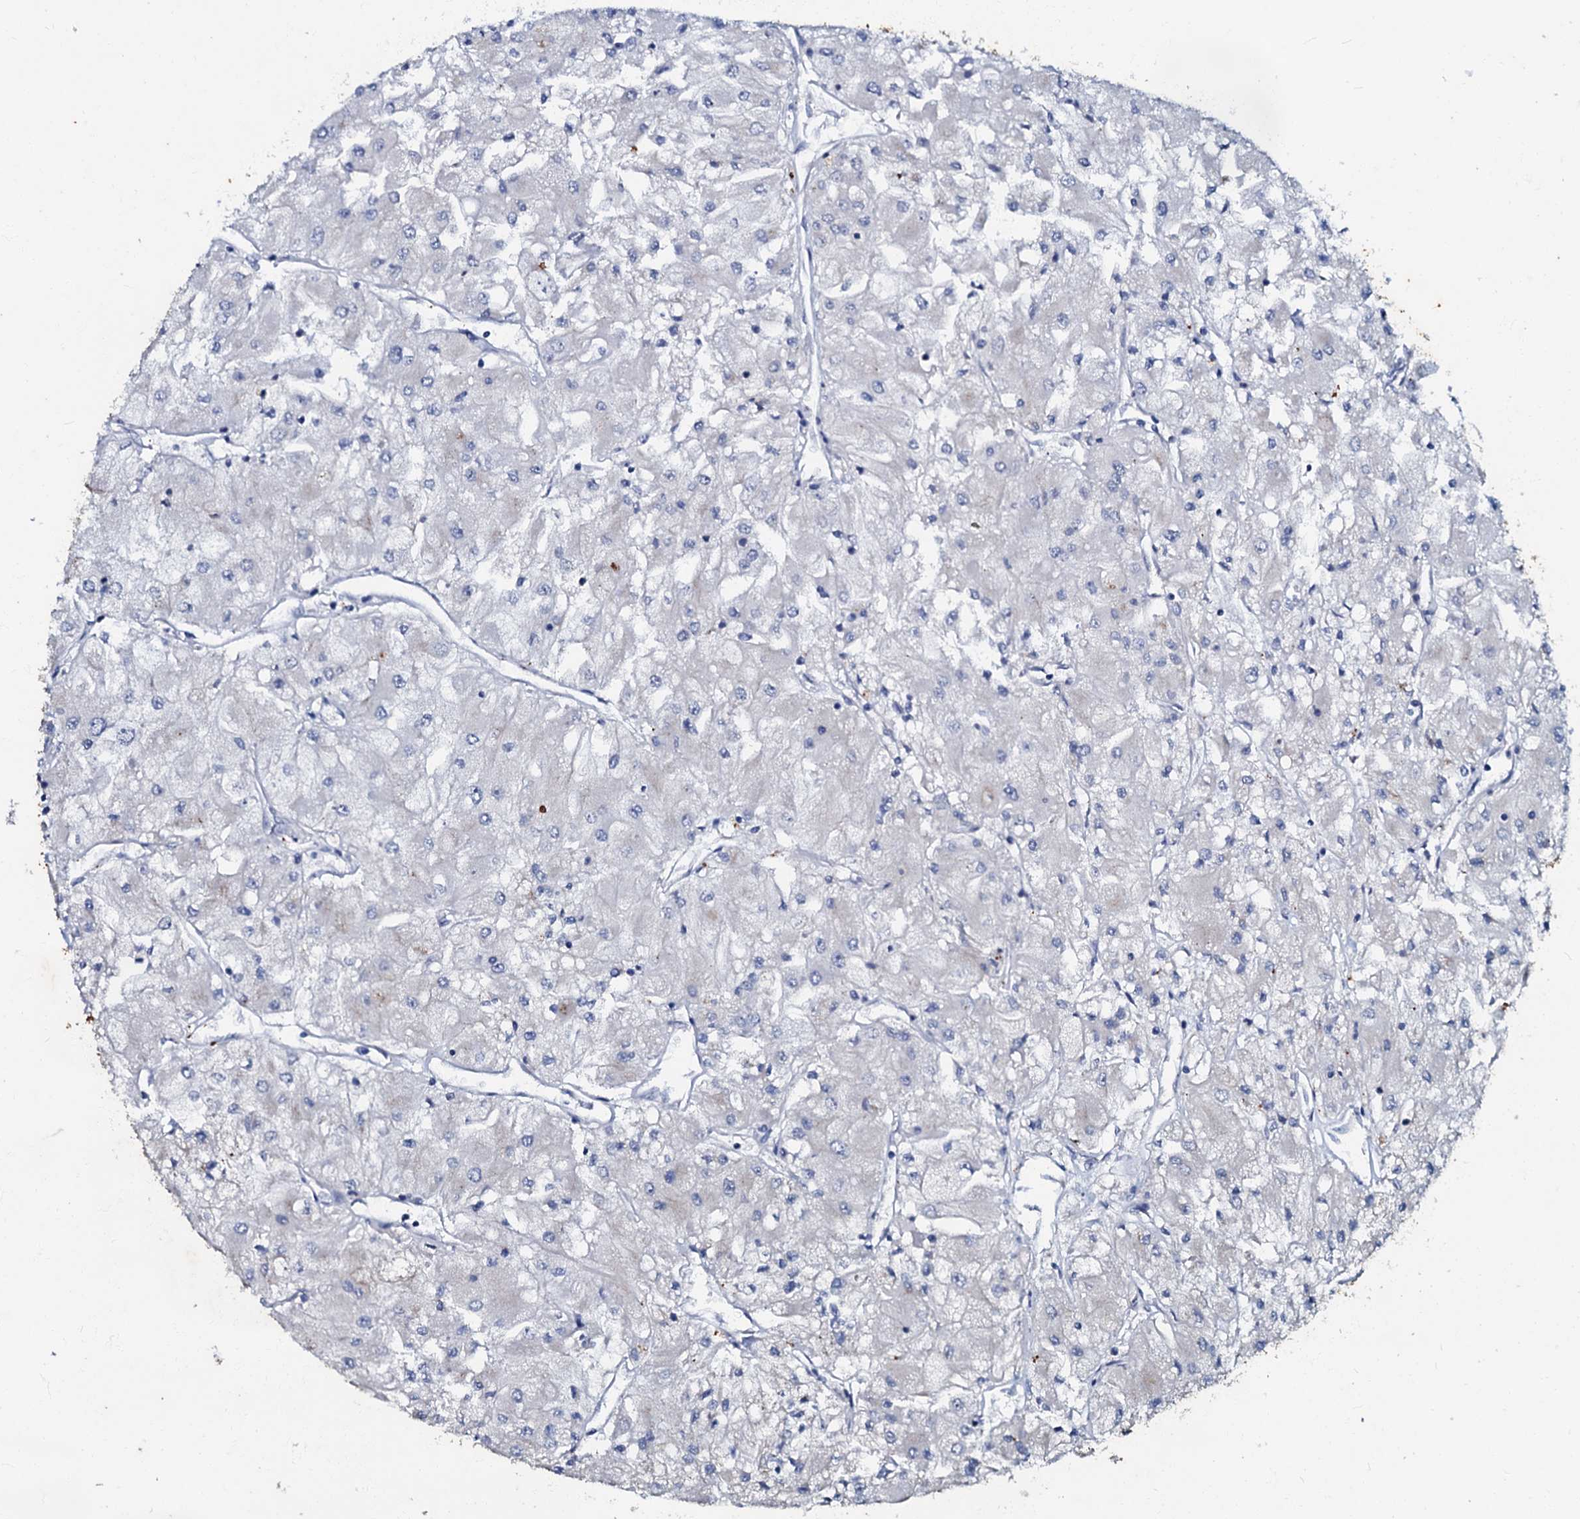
{"staining": {"intensity": "negative", "quantity": "none", "location": "none"}, "tissue": "renal cancer", "cell_type": "Tumor cells", "image_type": "cancer", "snomed": [{"axis": "morphology", "description": "Adenocarcinoma, NOS"}, {"axis": "topography", "description": "Kidney"}], "caption": "The histopathology image shows no staining of tumor cells in renal cancer (adenocarcinoma). (DAB immunohistochemistry (IHC) visualized using brightfield microscopy, high magnification).", "gene": "MANSC4", "patient": {"sex": "male", "age": 80}}